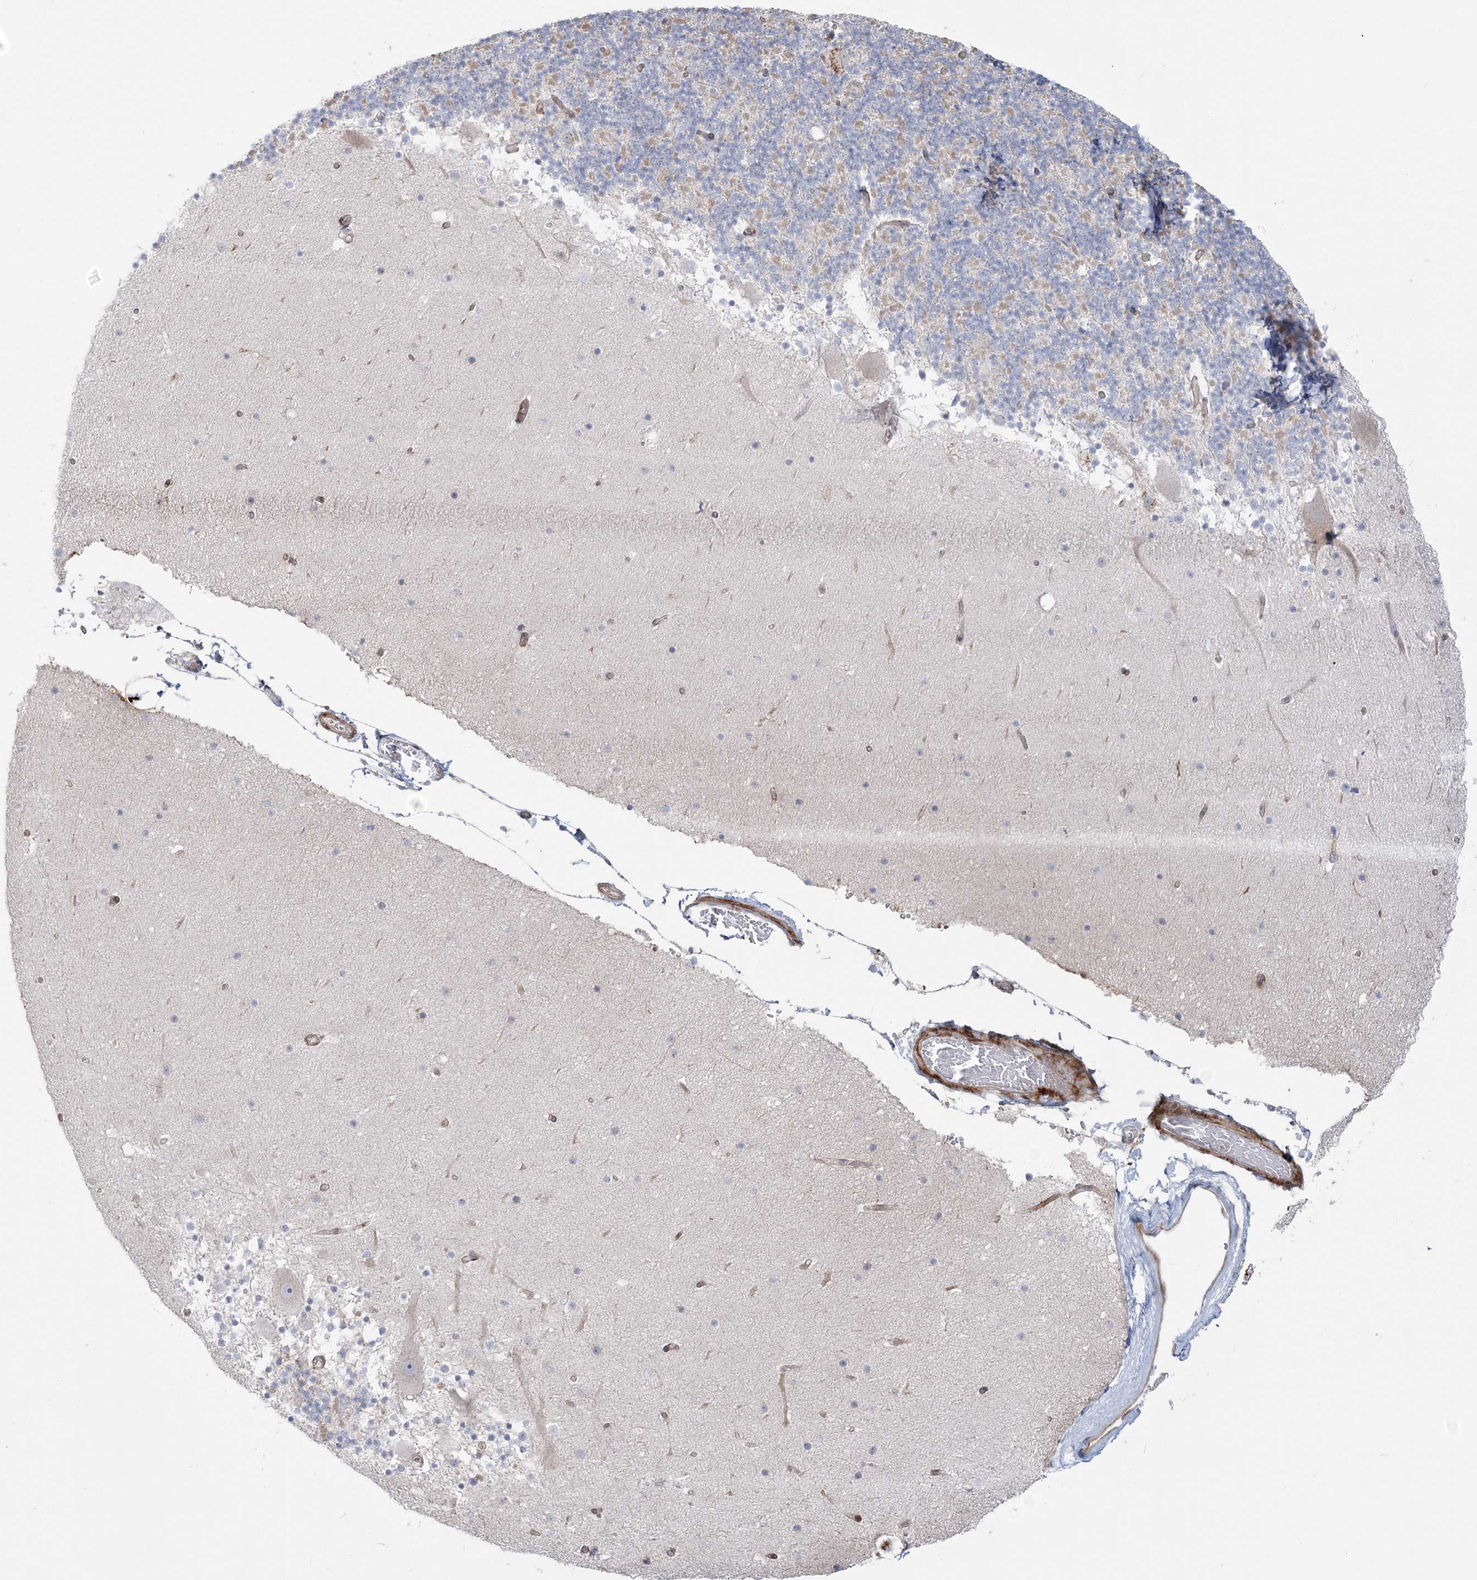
{"staining": {"intensity": "negative", "quantity": "none", "location": "none"}, "tissue": "cerebellum", "cell_type": "Cells in granular layer", "image_type": "normal", "snomed": [{"axis": "morphology", "description": "Normal tissue, NOS"}, {"axis": "topography", "description": "Cerebellum"}], "caption": "Protein analysis of normal cerebellum shows no significant expression in cells in granular layer. (DAB immunohistochemistry (IHC) visualized using brightfield microscopy, high magnification).", "gene": "NUDT9", "patient": {"sex": "male", "age": 57}}